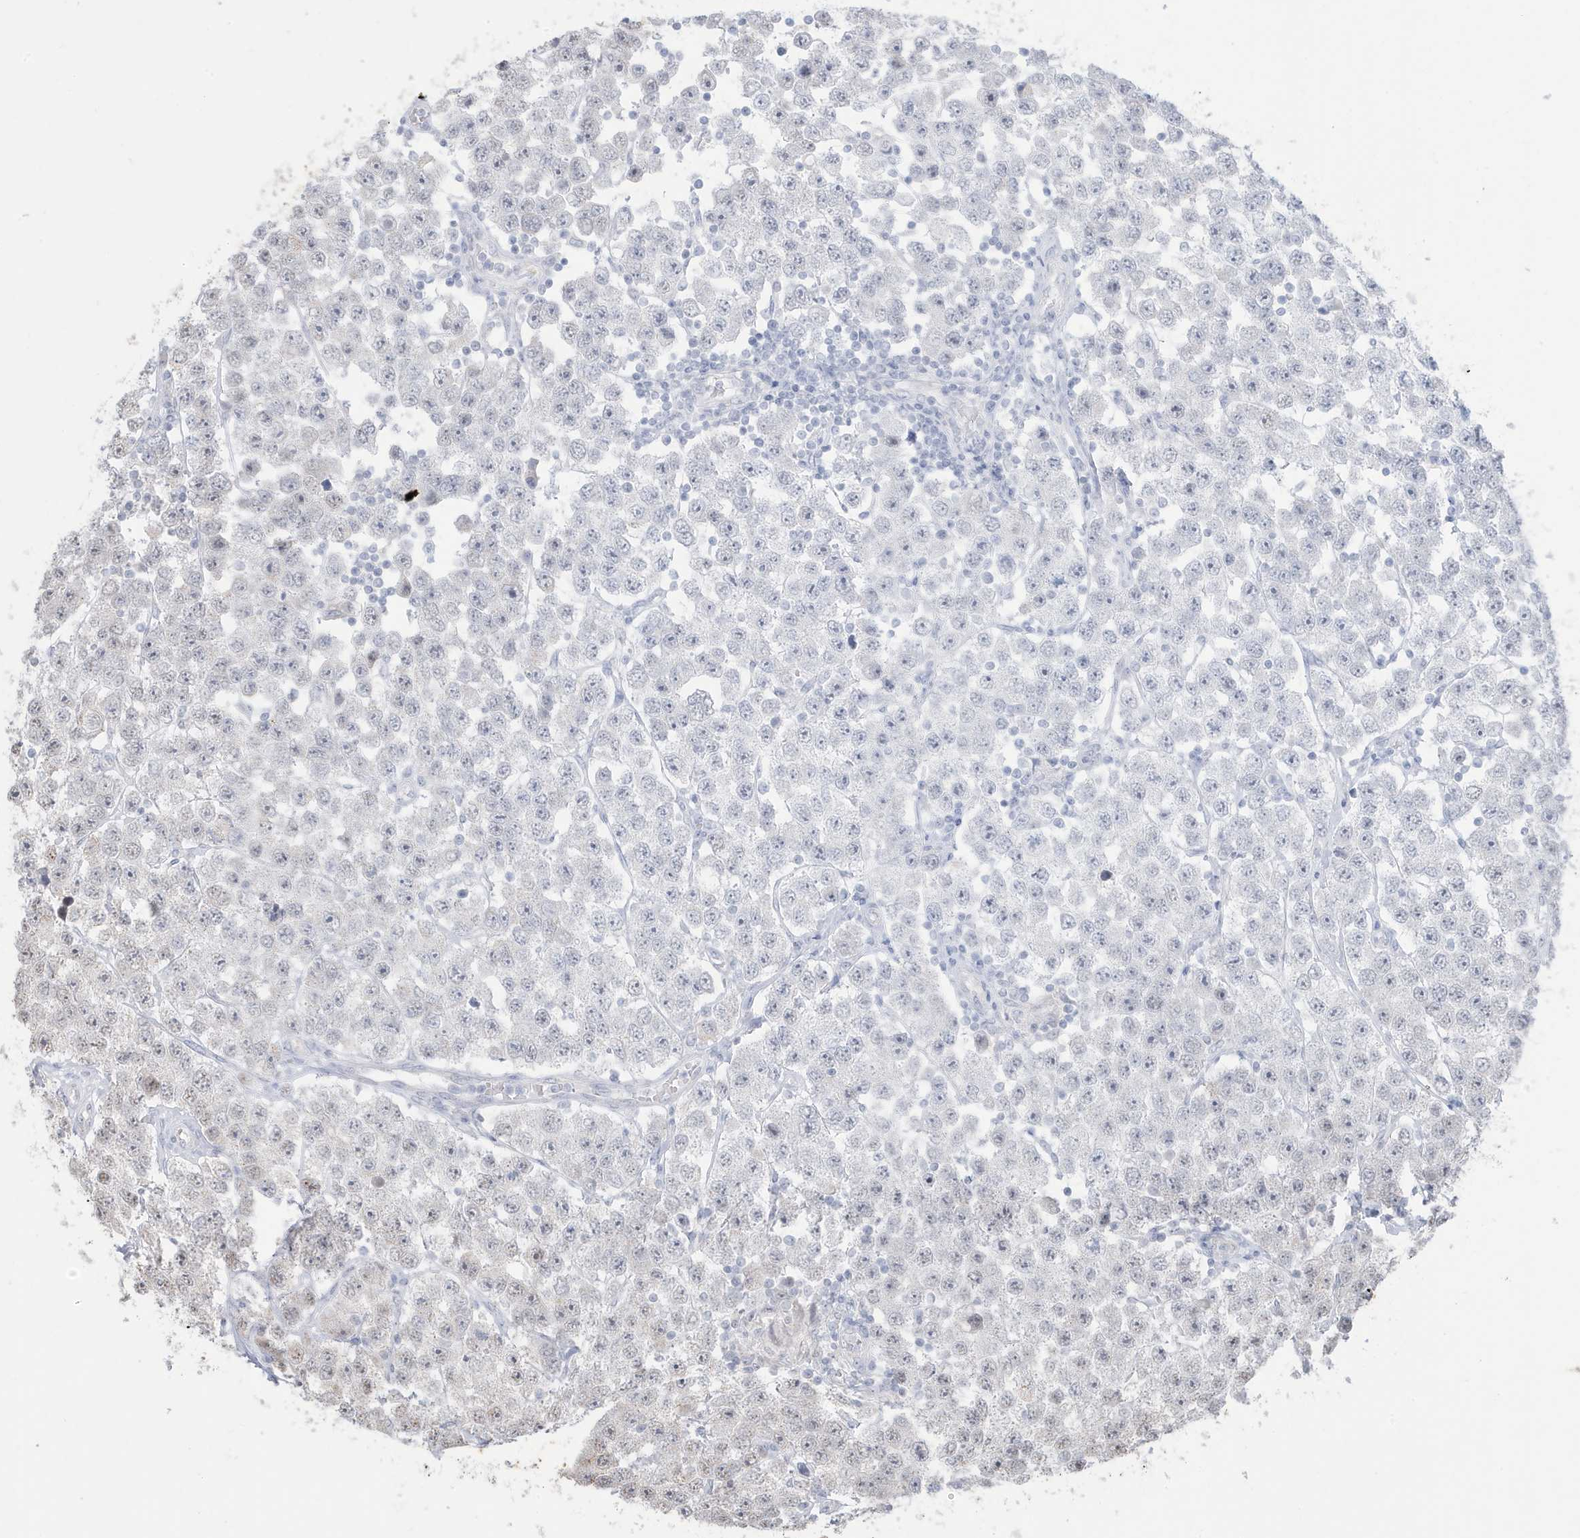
{"staining": {"intensity": "negative", "quantity": "none", "location": "none"}, "tissue": "testis cancer", "cell_type": "Tumor cells", "image_type": "cancer", "snomed": [{"axis": "morphology", "description": "Seminoma, NOS"}, {"axis": "topography", "description": "Testis"}], "caption": "Testis seminoma was stained to show a protein in brown. There is no significant expression in tumor cells.", "gene": "FNDC1", "patient": {"sex": "male", "age": 28}}